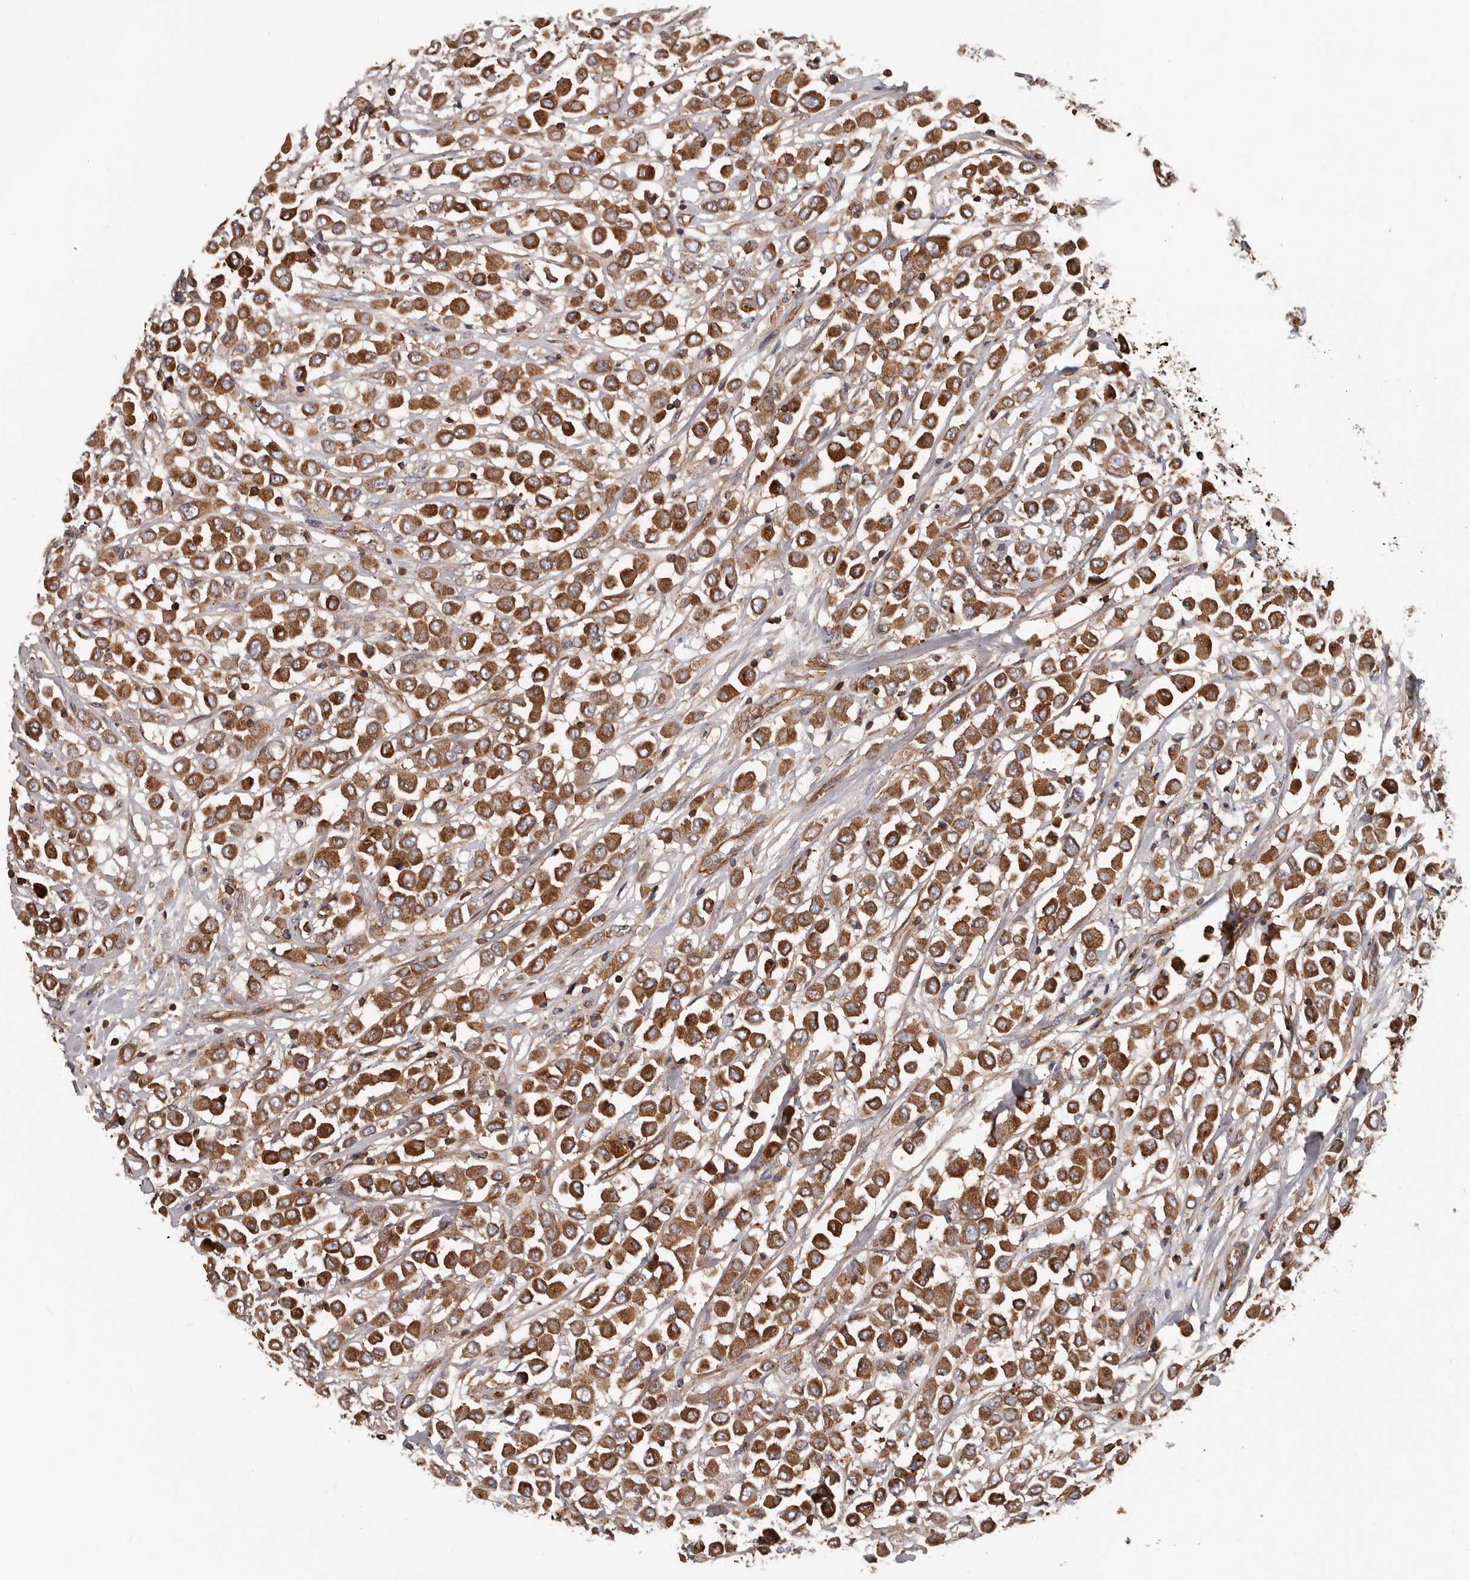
{"staining": {"intensity": "strong", "quantity": ">75%", "location": "cytoplasmic/membranous"}, "tissue": "breast cancer", "cell_type": "Tumor cells", "image_type": "cancer", "snomed": [{"axis": "morphology", "description": "Duct carcinoma"}, {"axis": "topography", "description": "Breast"}], "caption": "Infiltrating ductal carcinoma (breast) stained with immunohistochemistry demonstrates strong cytoplasmic/membranous positivity in about >75% of tumor cells.", "gene": "PNRC2", "patient": {"sex": "female", "age": 61}}